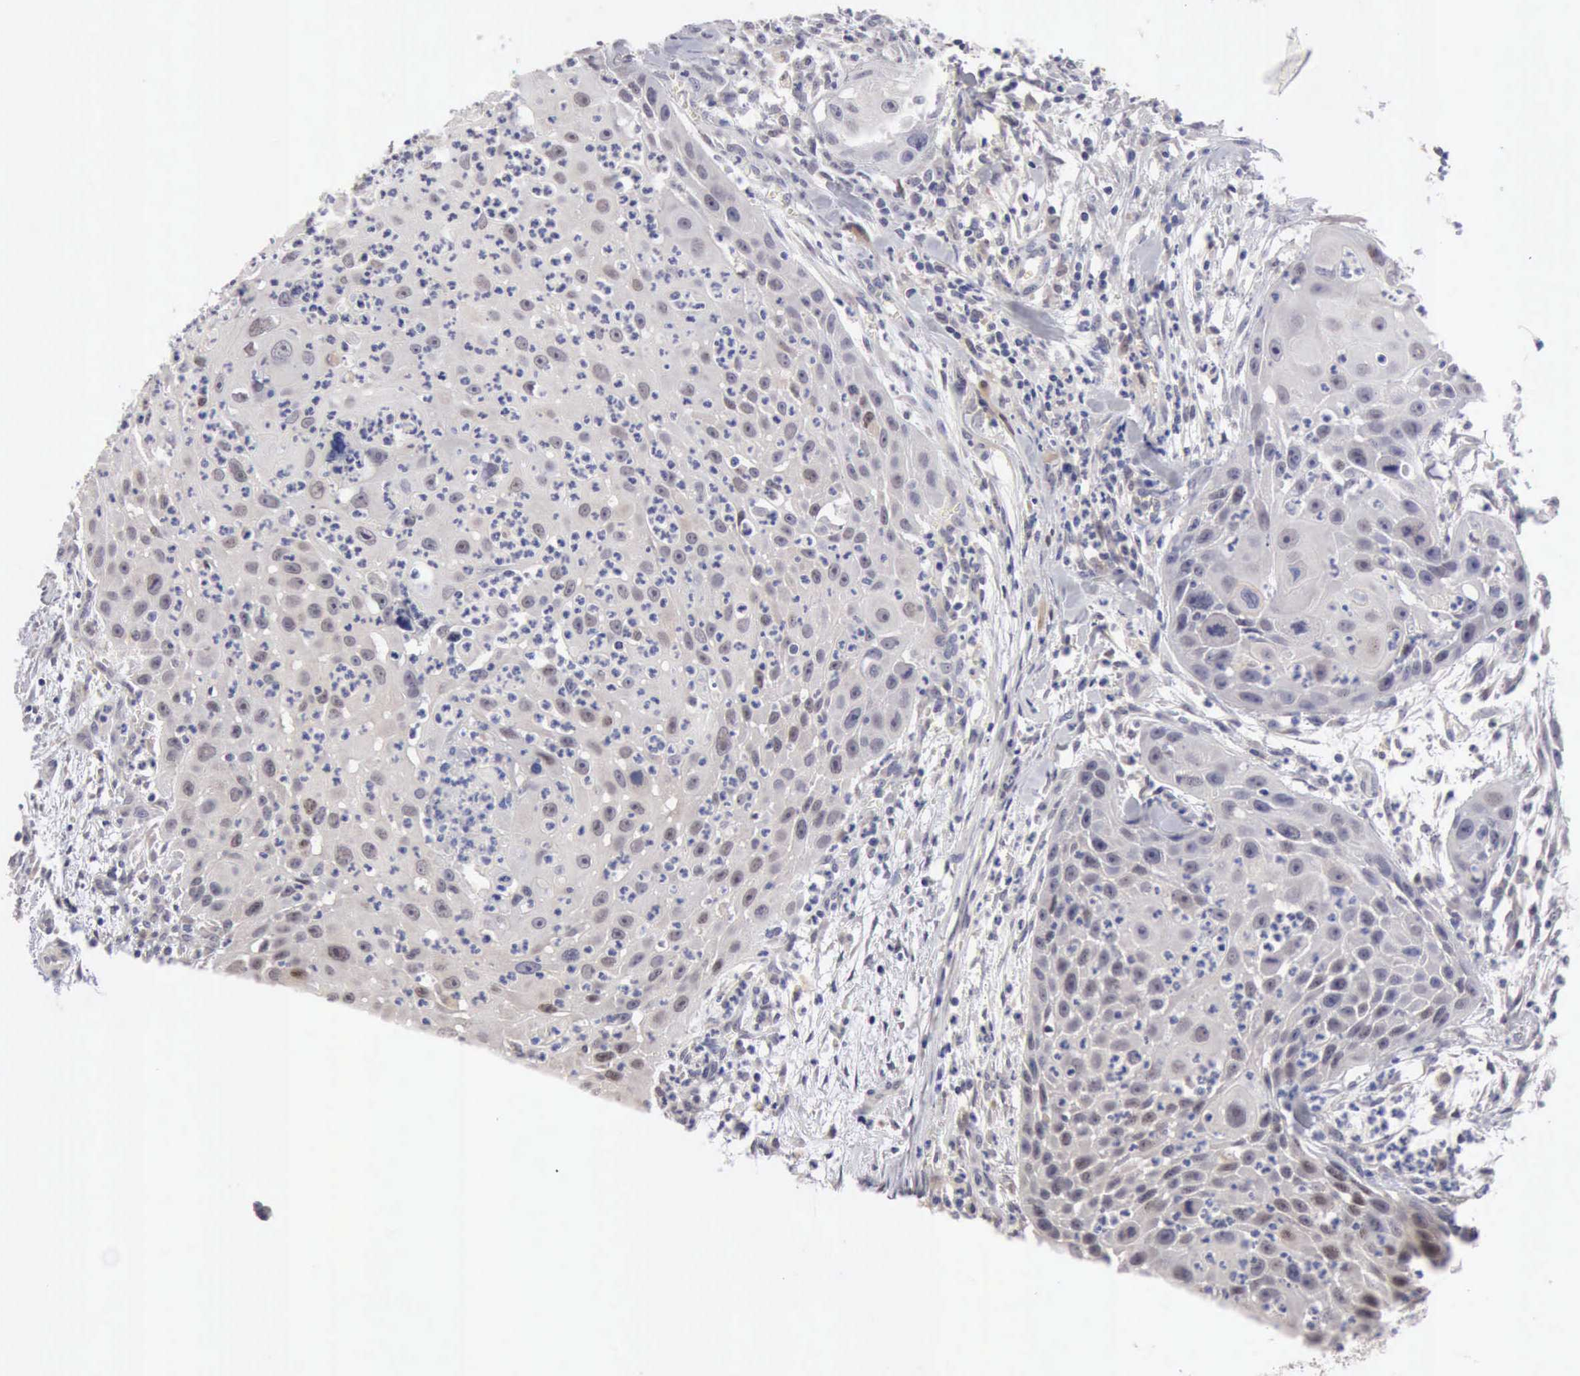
{"staining": {"intensity": "weak", "quantity": "25%-75%", "location": "cytoplasmic/membranous"}, "tissue": "head and neck cancer", "cell_type": "Tumor cells", "image_type": "cancer", "snomed": [{"axis": "morphology", "description": "Squamous cell carcinoma, NOS"}, {"axis": "topography", "description": "Head-Neck"}], "caption": "This is an image of IHC staining of head and neck cancer, which shows weak expression in the cytoplasmic/membranous of tumor cells.", "gene": "PTGR2", "patient": {"sex": "male", "age": 64}}